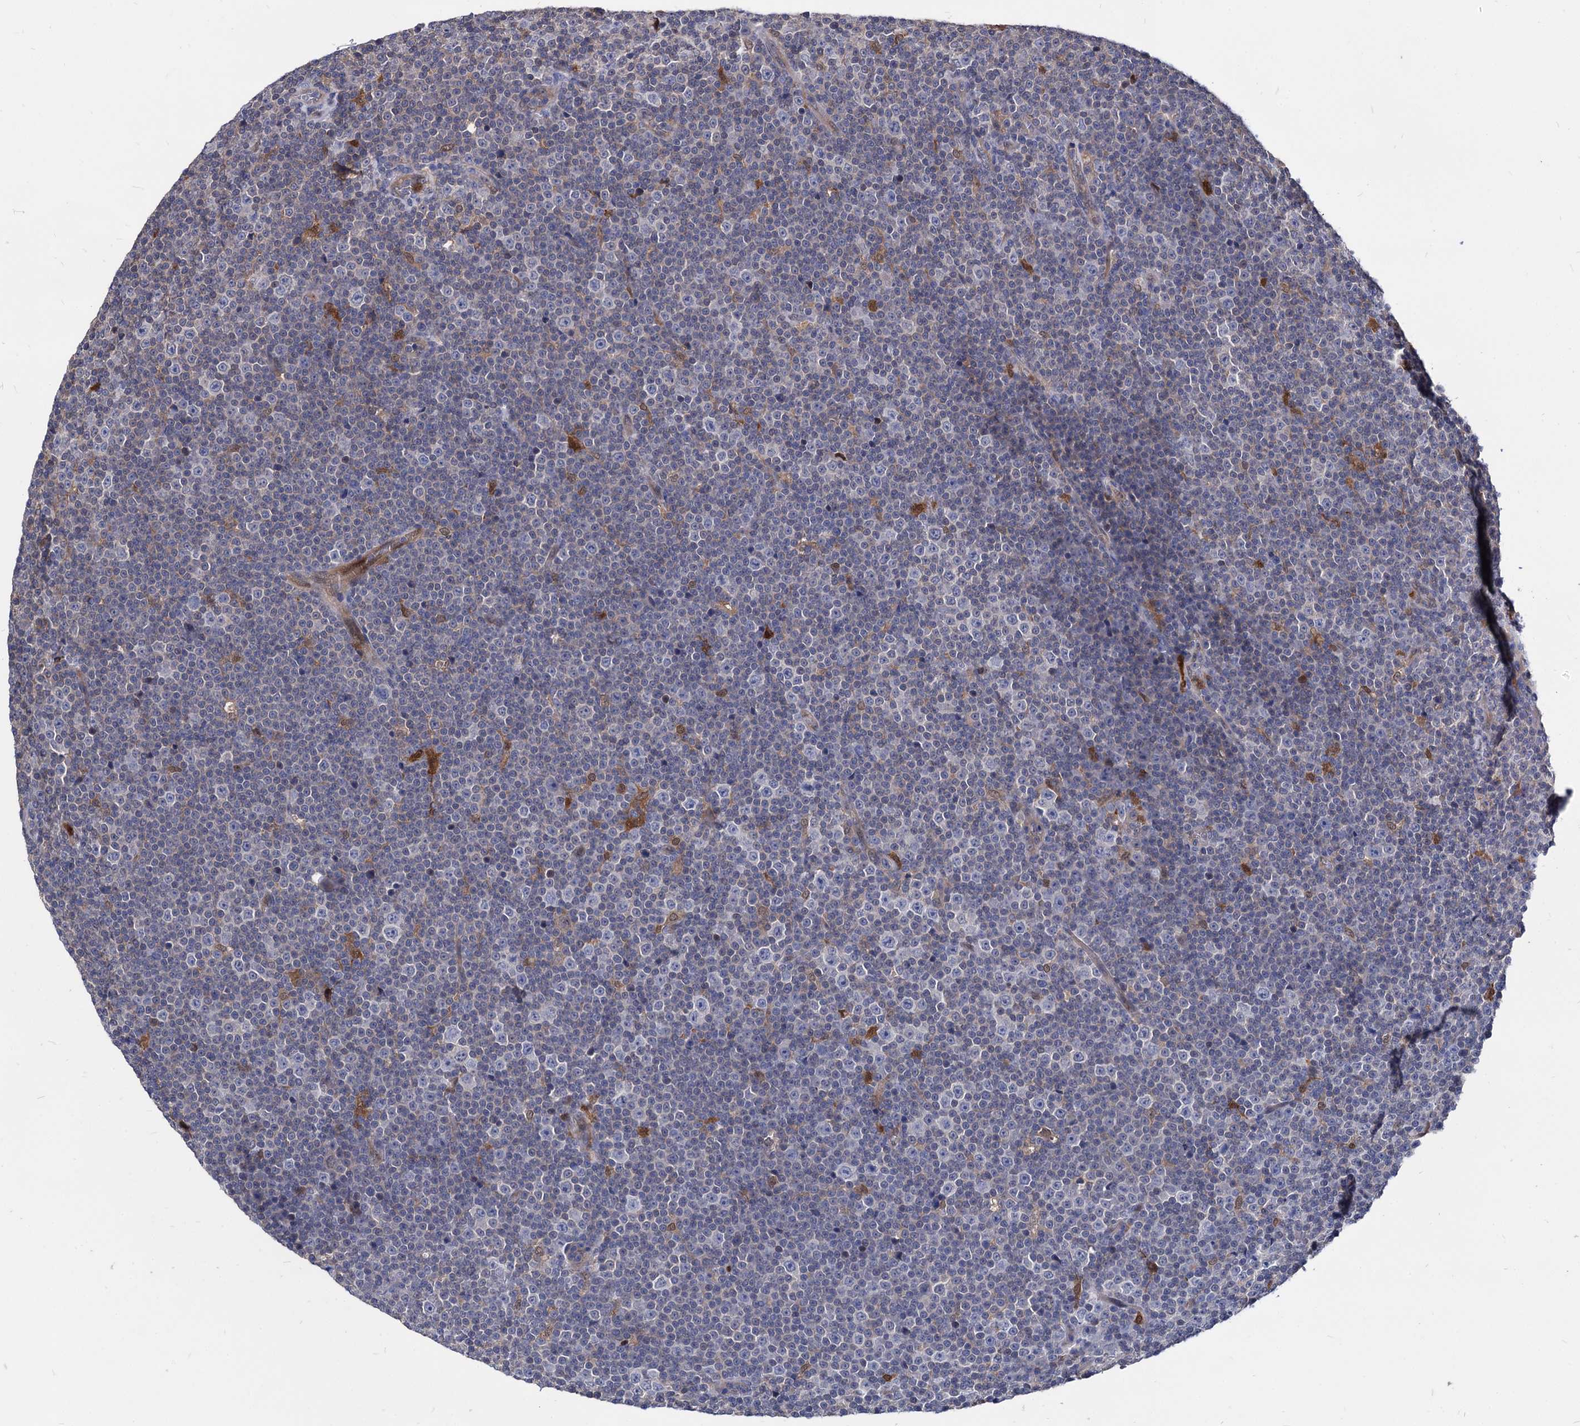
{"staining": {"intensity": "negative", "quantity": "none", "location": "none"}, "tissue": "lymphoma", "cell_type": "Tumor cells", "image_type": "cancer", "snomed": [{"axis": "morphology", "description": "Malignant lymphoma, non-Hodgkin's type, Low grade"}, {"axis": "topography", "description": "Lymph node"}], "caption": "Immunohistochemistry image of neoplastic tissue: lymphoma stained with DAB (3,3'-diaminobenzidine) demonstrates no significant protein positivity in tumor cells.", "gene": "CPPED1", "patient": {"sex": "female", "age": 67}}